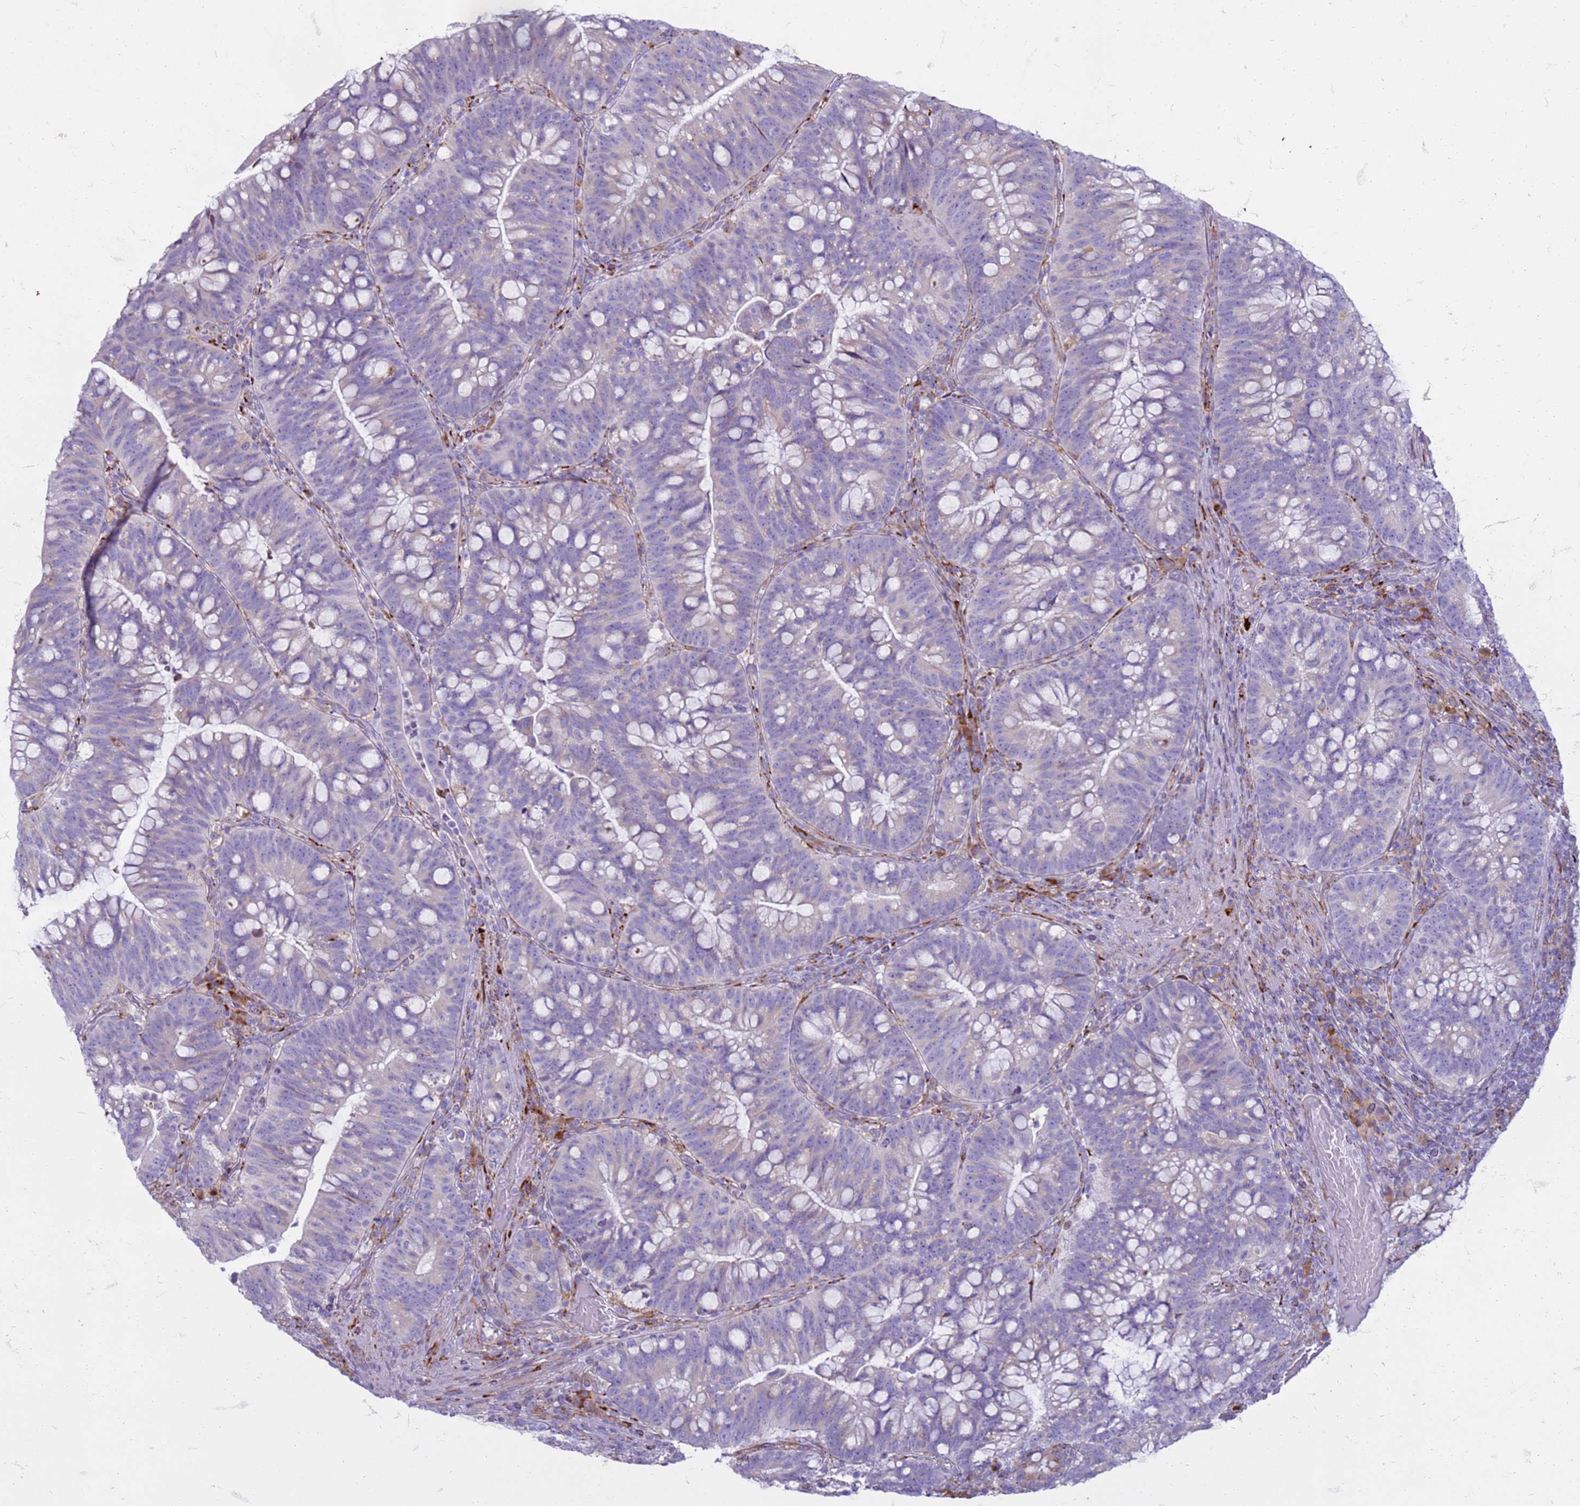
{"staining": {"intensity": "negative", "quantity": "none", "location": "none"}, "tissue": "colorectal cancer", "cell_type": "Tumor cells", "image_type": "cancer", "snomed": [{"axis": "morphology", "description": "Adenocarcinoma, NOS"}, {"axis": "topography", "description": "Colon"}], "caption": "Immunohistochemical staining of colorectal cancer (adenocarcinoma) displays no significant staining in tumor cells.", "gene": "PDK3", "patient": {"sex": "female", "age": 66}}